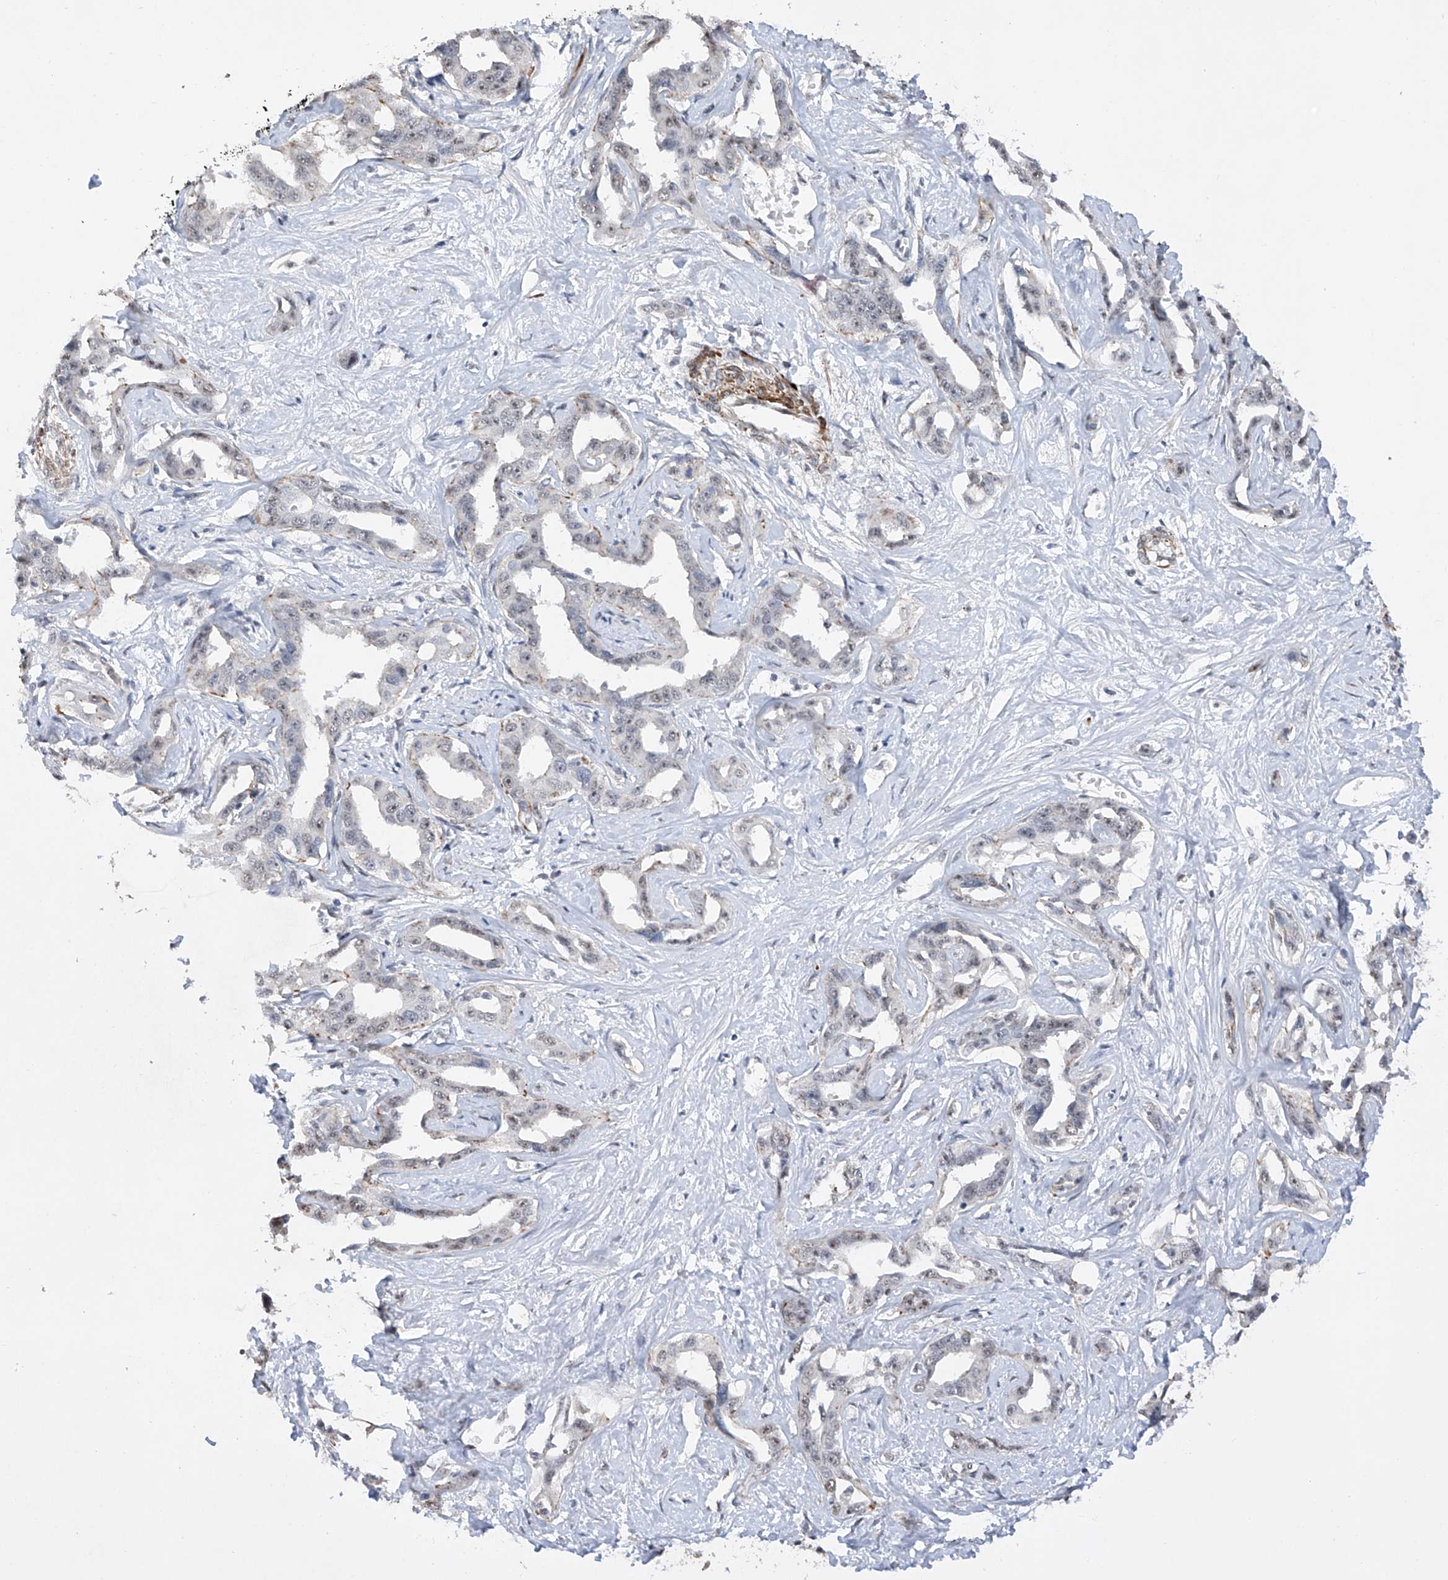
{"staining": {"intensity": "negative", "quantity": "none", "location": "none"}, "tissue": "liver cancer", "cell_type": "Tumor cells", "image_type": "cancer", "snomed": [{"axis": "morphology", "description": "Cholangiocarcinoma"}, {"axis": "topography", "description": "Liver"}], "caption": "DAB immunohistochemical staining of liver cancer demonstrates no significant expression in tumor cells.", "gene": "NFATC4", "patient": {"sex": "male", "age": 59}}